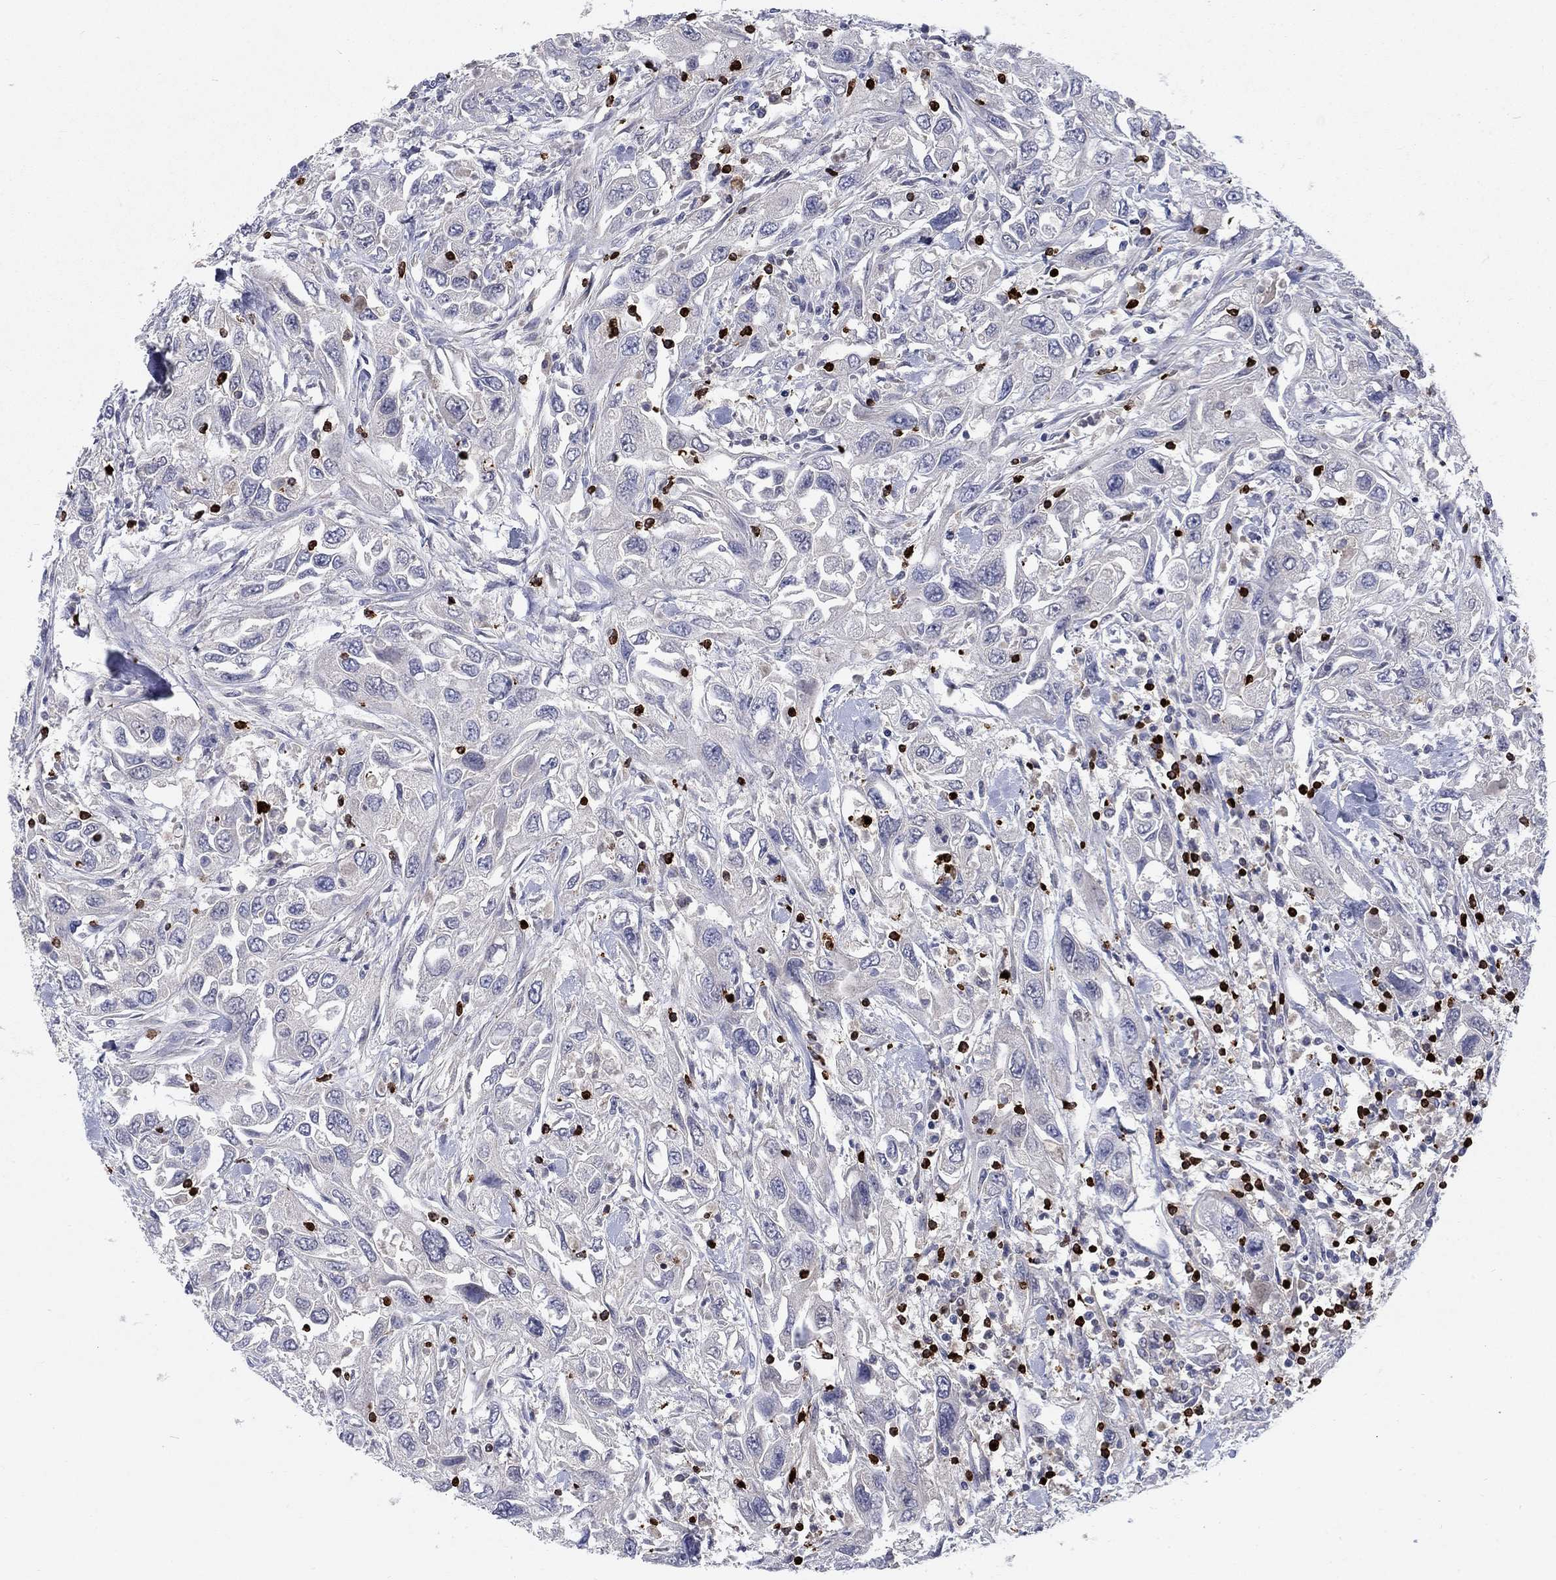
{"staining": {"intensity": "negative", "quantity": "none", "location": "none"}, "tissue": "urothelial cancer", "cell_type": "Tumor cells", "image_type": "cancer", "snomed": [{"axis": "morphology", "description": "Urothelial carcinoma, High grade"}, {"axis": "topography", "description": "Urinary bladder"}], "caption": "Tumor cells show no significant expression in urothelial carcinoma (high-grade).", "gene": "GZMA", "patient": {"sex": "male", "age": 76}}